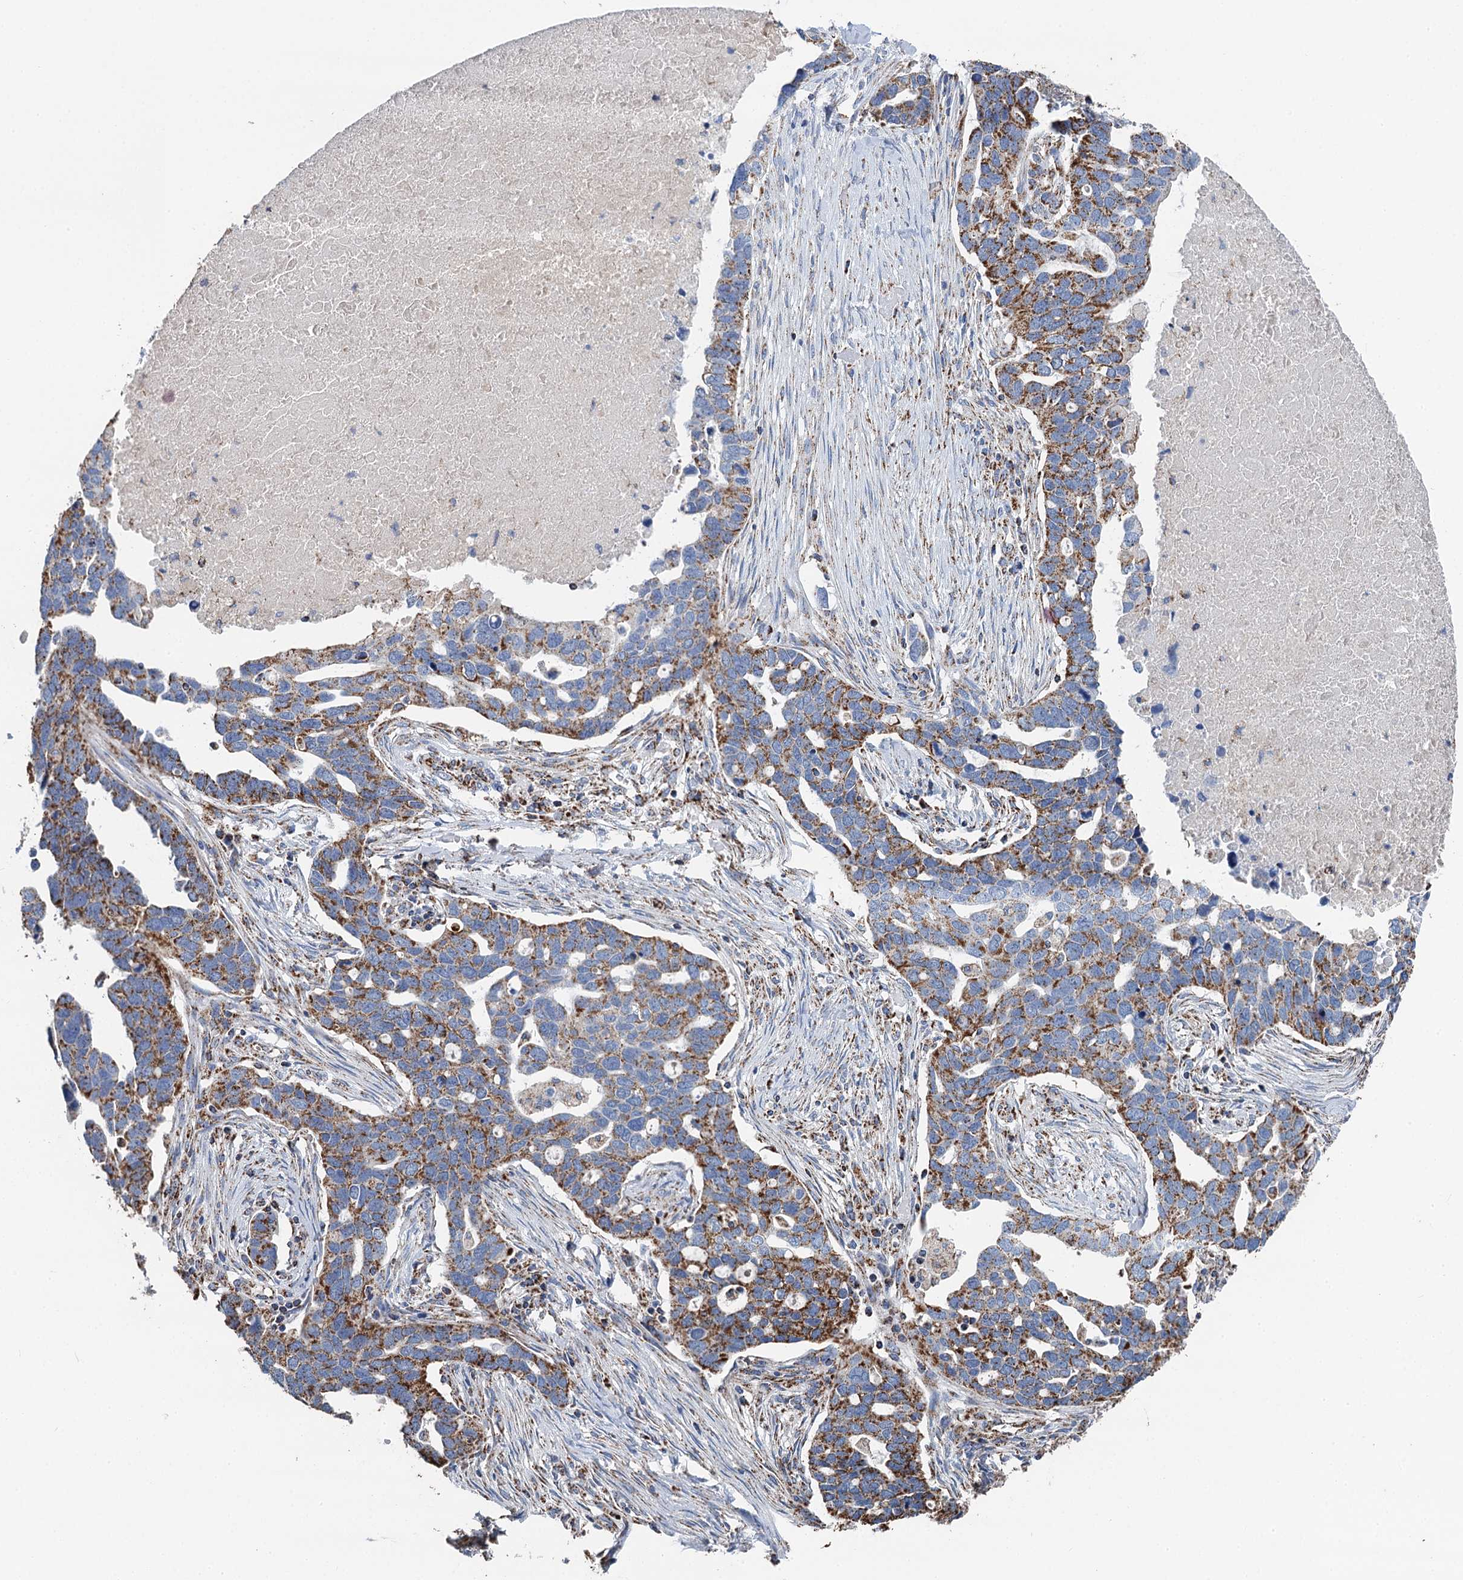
{"staining": {"intensity": "moderate", "quantity": ">75%", "location": "cytoplasmic/membranous"}, "tissue": "ovarian cancer", "cell_type": "Tumor cells", "image_type": "cancer", "snomed": [{"axis": "morphology", "description": "Cystadenocarcinoma, serous, NOS"}, {"axis": "topography", "description": "Ovary"}], "caption": "Protein expression analysis of ovarian cancer (serous cystadenocarcinoma) exhibits moderate cytoplasmic/membranous positivity in about >75% of tumor cells.", "gene": "IVD", "patient": {"sex": "female", "age": 54}}